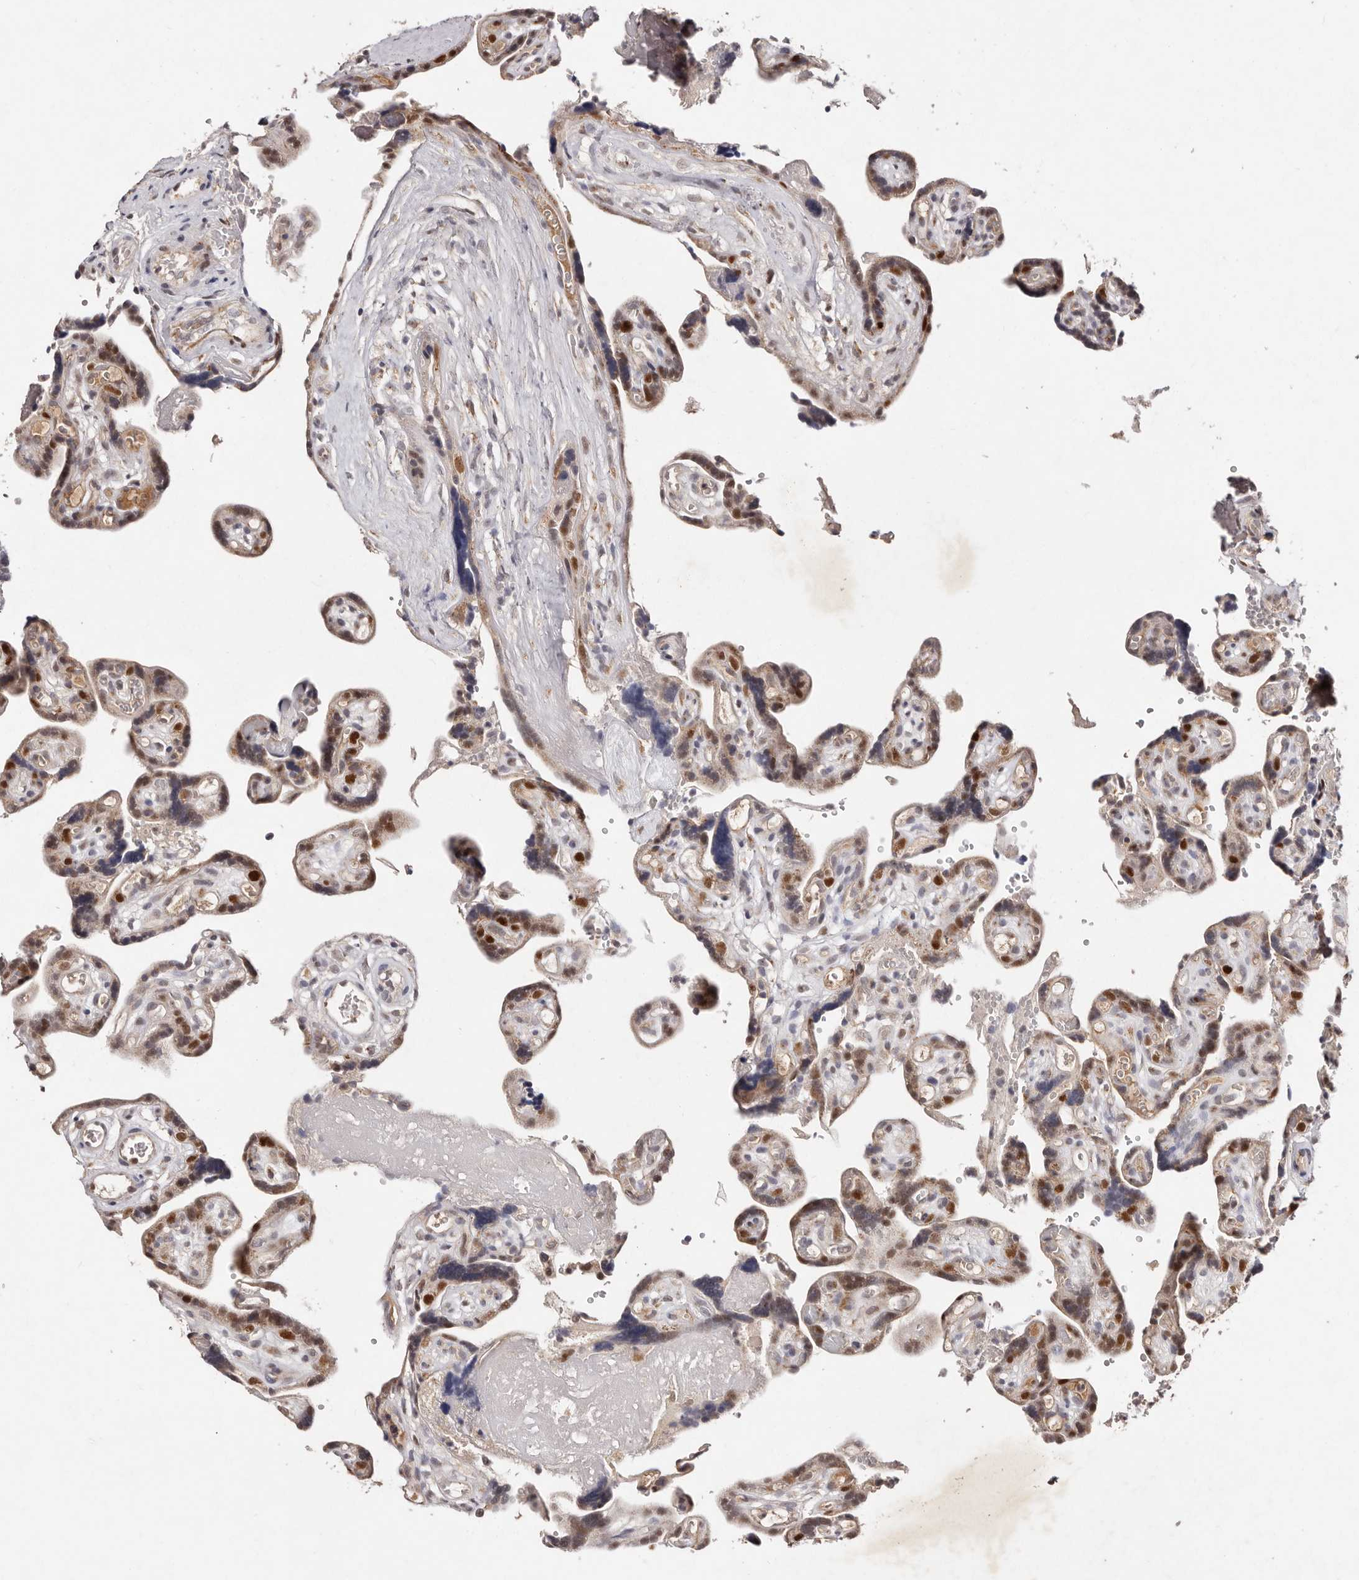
{"staining": {"intensity": "moderate", "quantity": "25%-75%", "location": "cytoplasmic/membranous,nuclear"}, "tissue": "placenta", "cell_type": "Decidual cells", "image_type": "normal", "snomed": [{"axis": "morphology", "description": "Normal tissue, NOS"}, {"axis": "topography", "description": "Placenta"}], "caption": "Placenta stained with IHC reveals moderate cytoplasmic/membranous,nuclear expression in about 25%-75% of decidual cells. The staining is performed using DAB brown chromogen to label protein expression. The nuclei are counter-stained blue using hematoxylin.", "gene": "KLF7", "patient": {"sex": "female", "age": 30}}